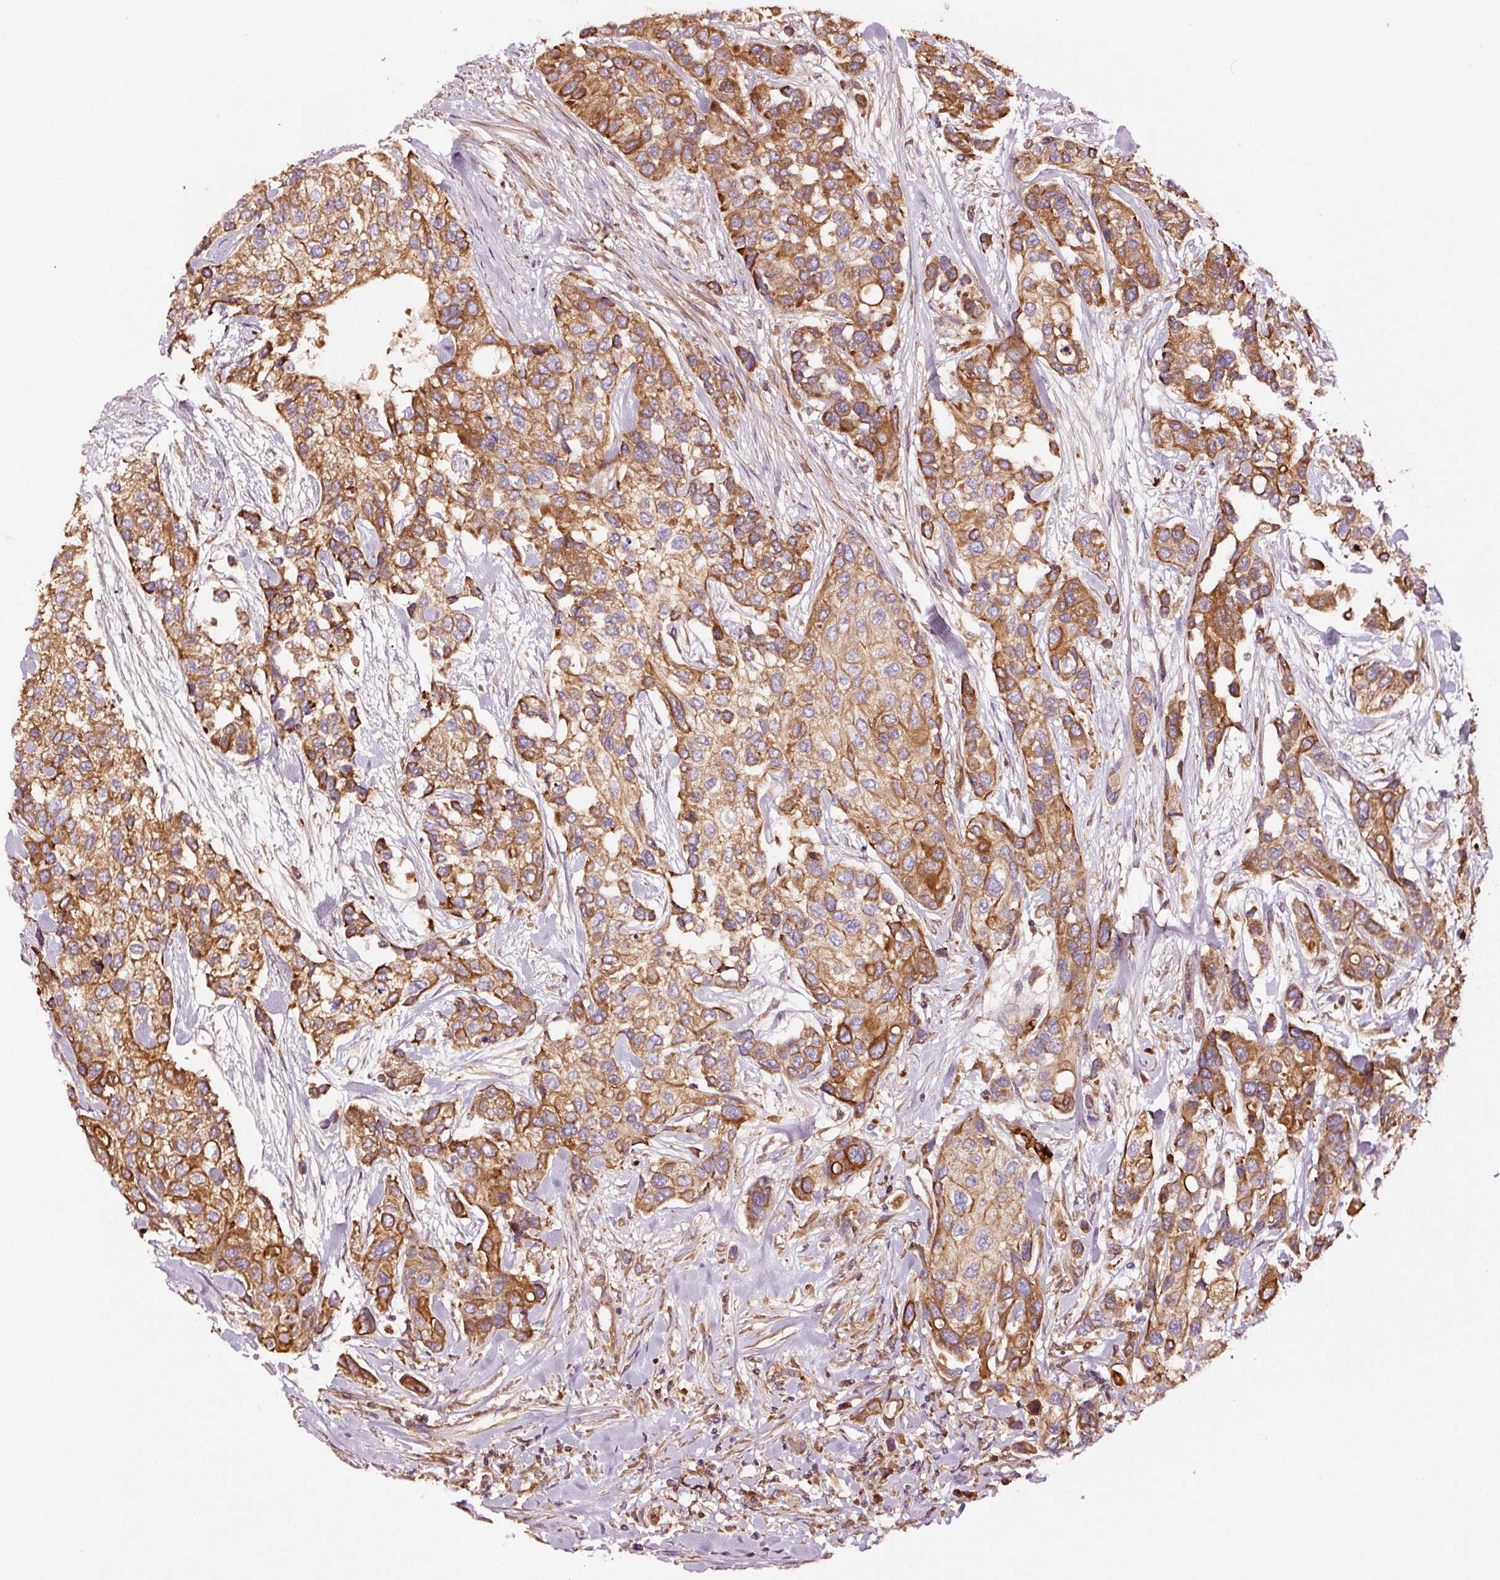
{"staining": {"intensity": "strong", "quantity": ">75%", "location": "cytoplasmic/membranous"}, "tissue": "urothelial cancer", "cell_type": "Tumor cells", "image_type": "cancer", "snomed": [{"axis": "morphology", "description": "Normal tissue, NOS"}, {"axis": "morphology", "description": "Urothelial carcinoma, High grade"}, {"axis": "topography", "description": "Vascular tissue"}, {"axis": "topography", "description": "Urinary bladder"}], "caption": "Strong cytoplasmic/membranous protein staining is present in approximately >75% of tumor cells in high-grade urothelial carcinoma. Immunohistochemistry stains the protein of interest in brown and the nuclei are stained blue.", "gene": "PGLYRP2", "patient": {"sex": "female", "age": 56}}